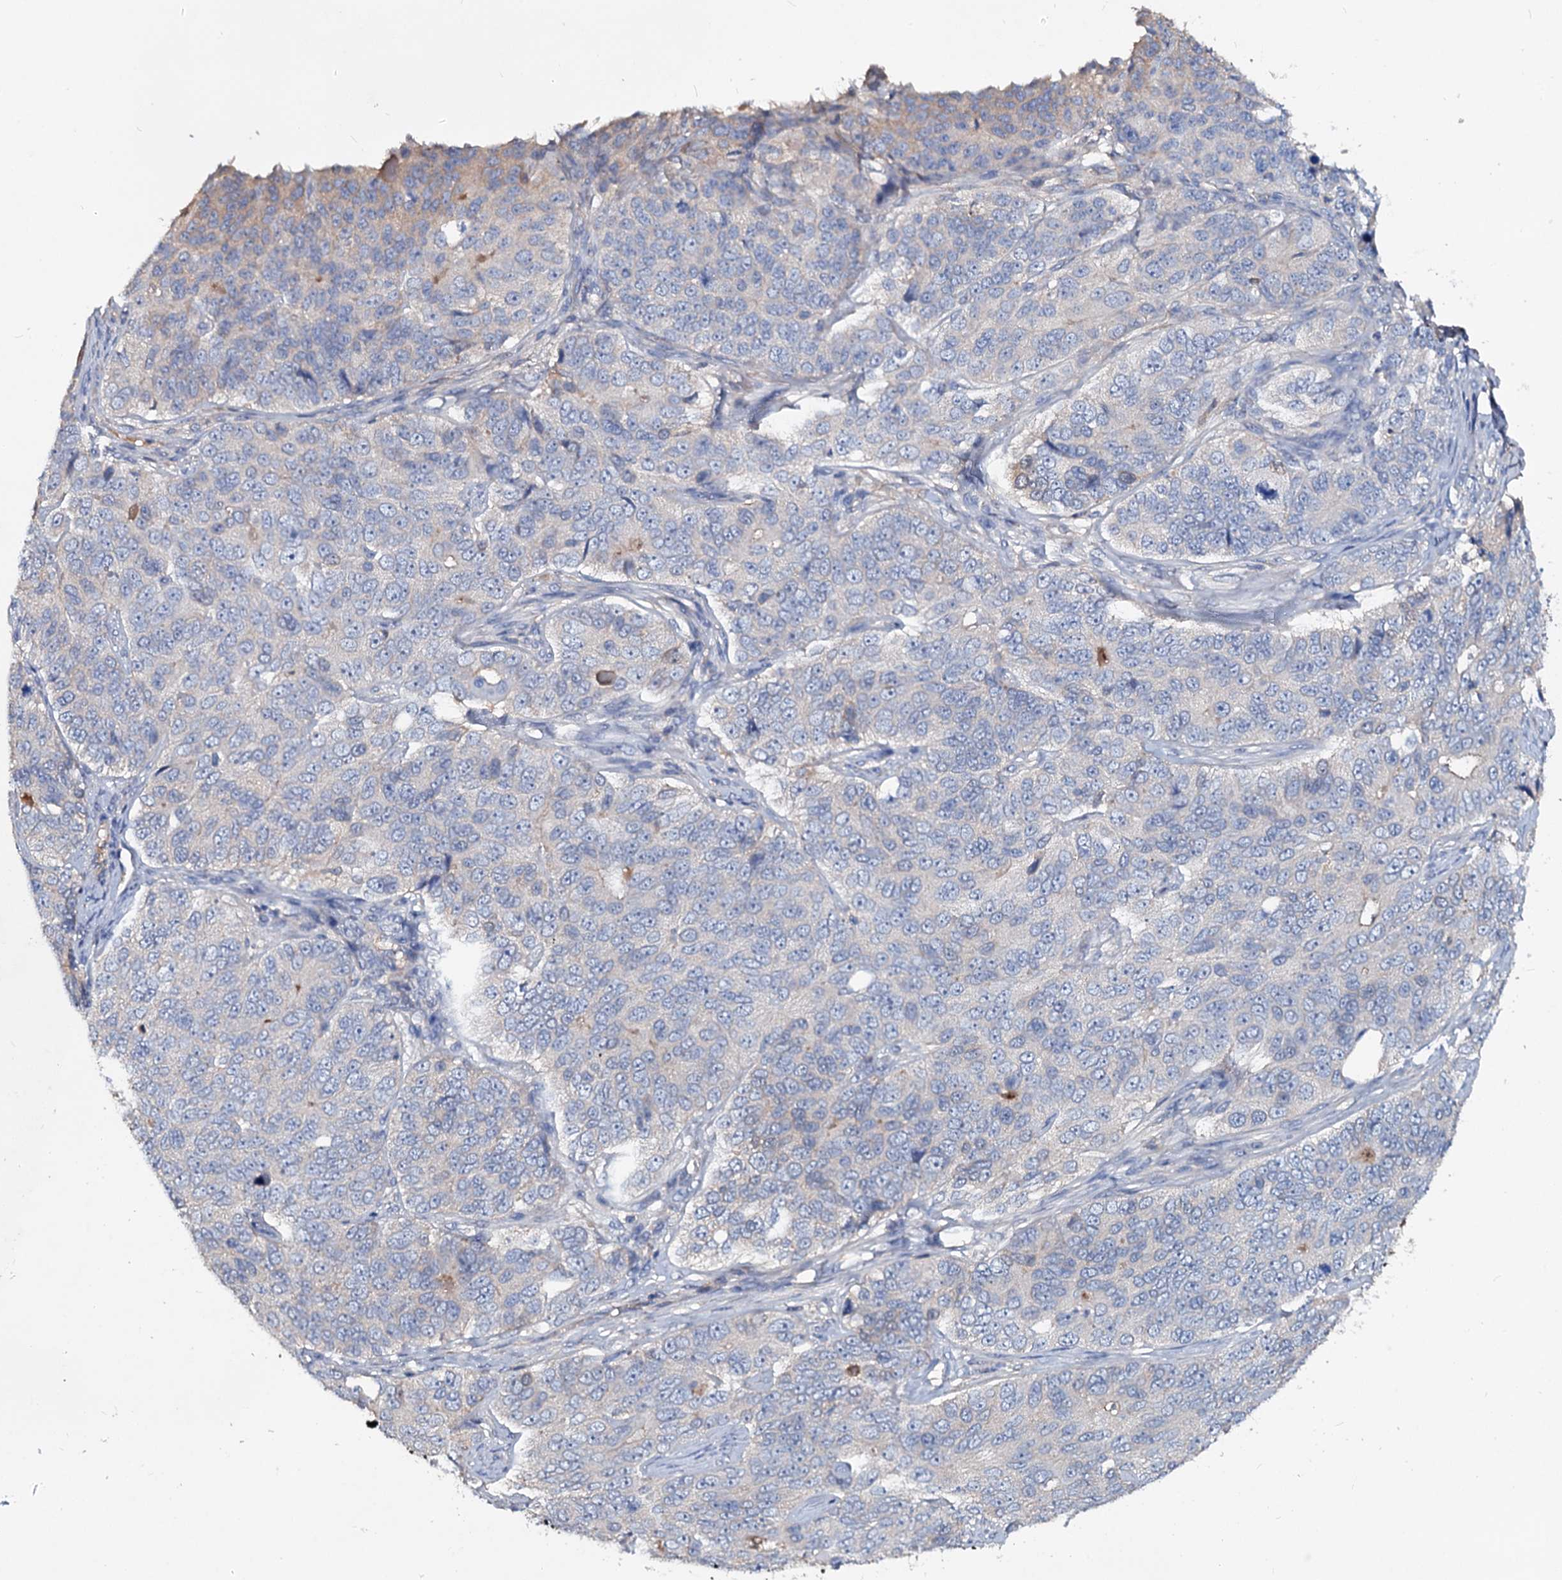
{"staining": {"intensity": "negative", "quantity": "none", "location": "none"}, "tissue": "ovarian cancer", "cell_type": "Tumor cells", "image_type": "cancer", "snomed": [{"axis": "morphology", "description": "Carcinoma, endometroid"}, {"axis": "topography", "description": "Ovary"}], "caption": "Ovarian endometroid carcinoma was stained to show a protein in brown. There is no significant staining in tumor cells. (DAB immunohistochemistry with hematoxylin counter stain).", "gene": "ACY3", "patient": {"sex": "female", "age": 51}}